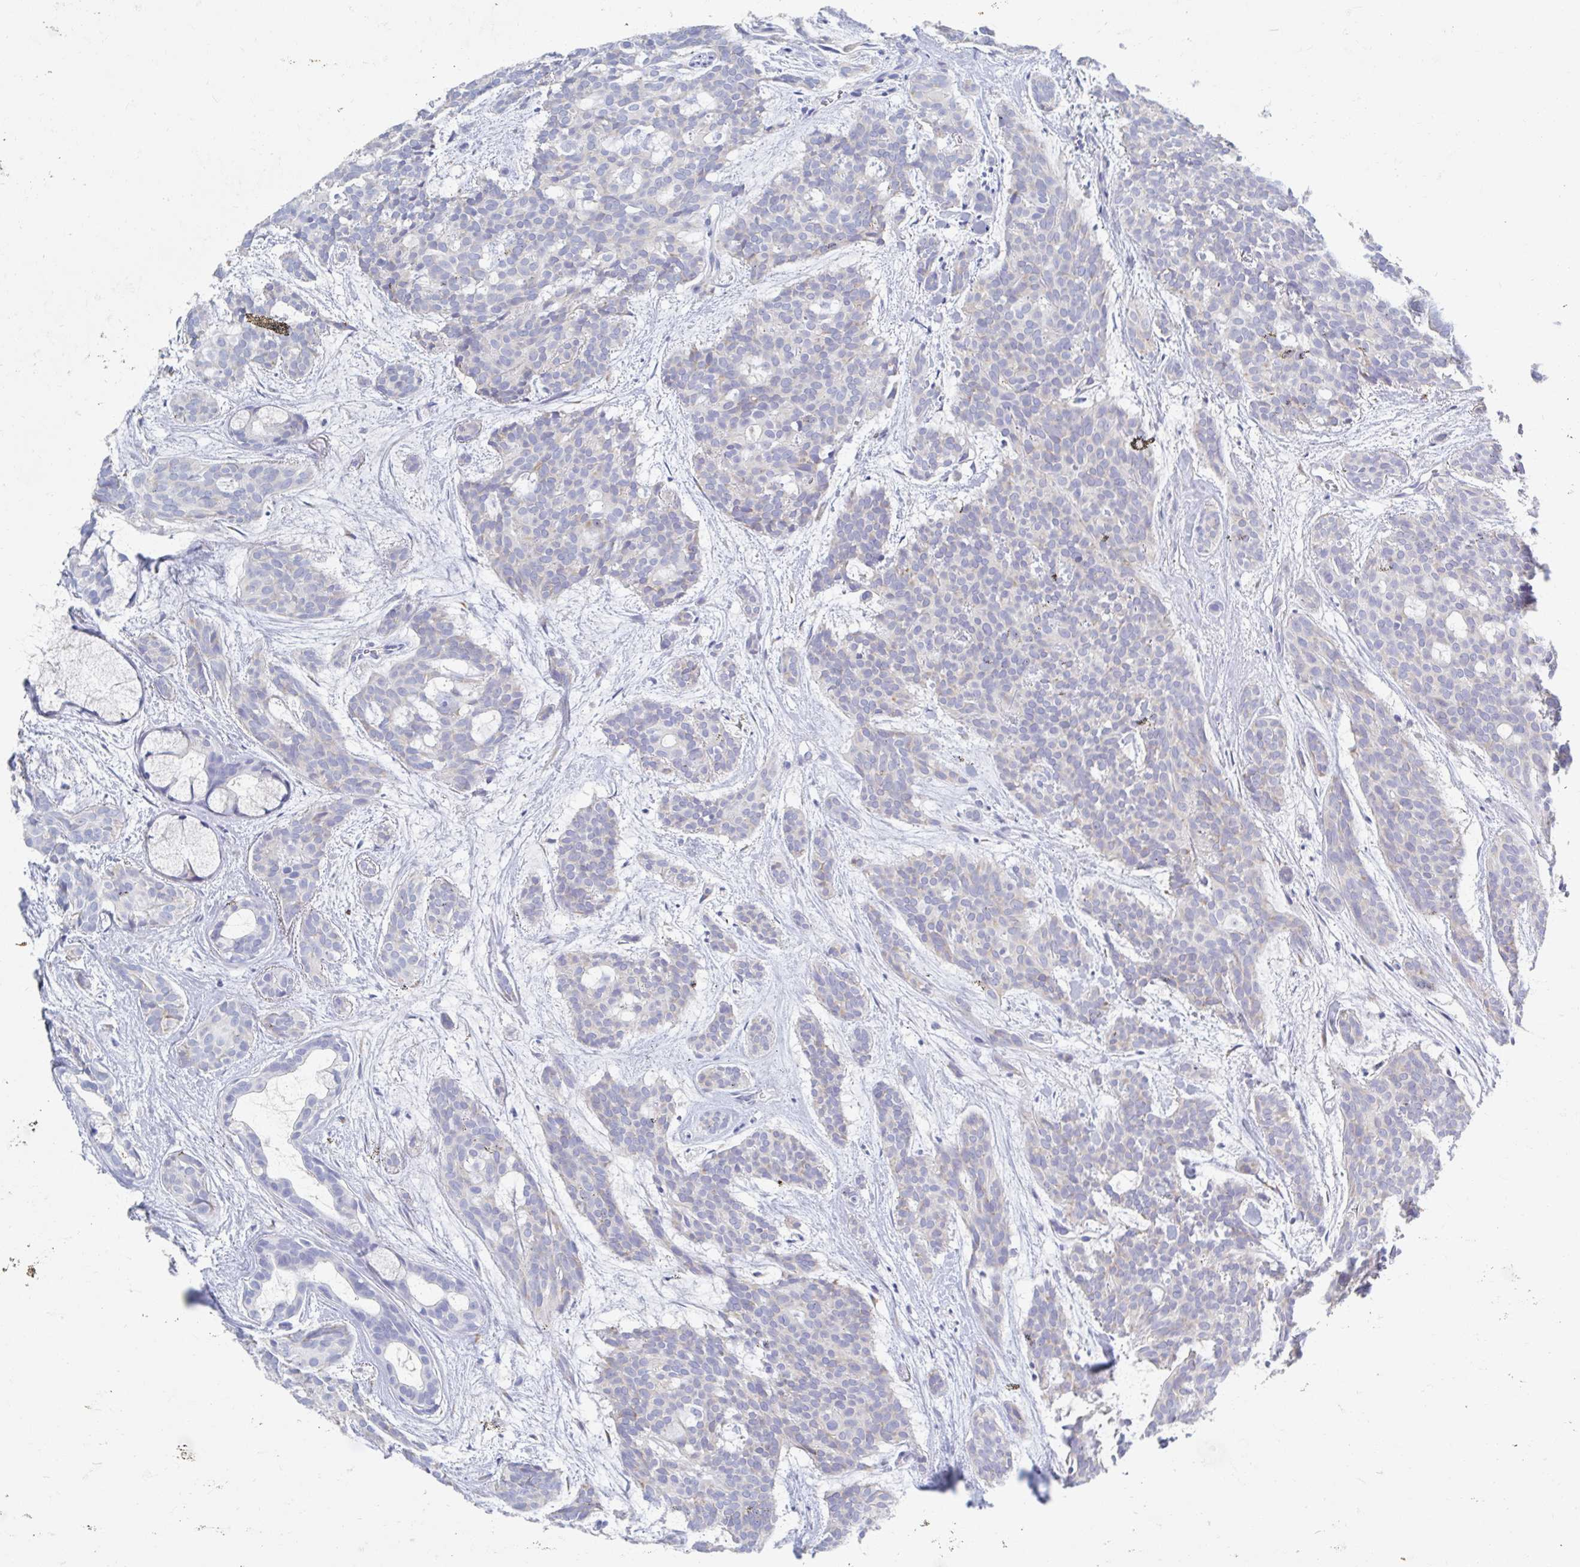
{"staining": {"intensity": "negative", "quantity": "none", "location": "none"}, "tissue": "head and neck cancer", "cell_type": "Tumor cells", "image_type": "cancer", "snomed": [{"axis": "morphology", "description": "Adenocarcinoma, NOS"}, {"axis": "topography", "description": "Head-Neck"}], "caption": "Immunohistochemistry of head and neck cancer (adenocarcinoma) shows no positivity in tumor cells.", "gene": "MYLK2", "patient": {"sex": "male", "age": 66}}